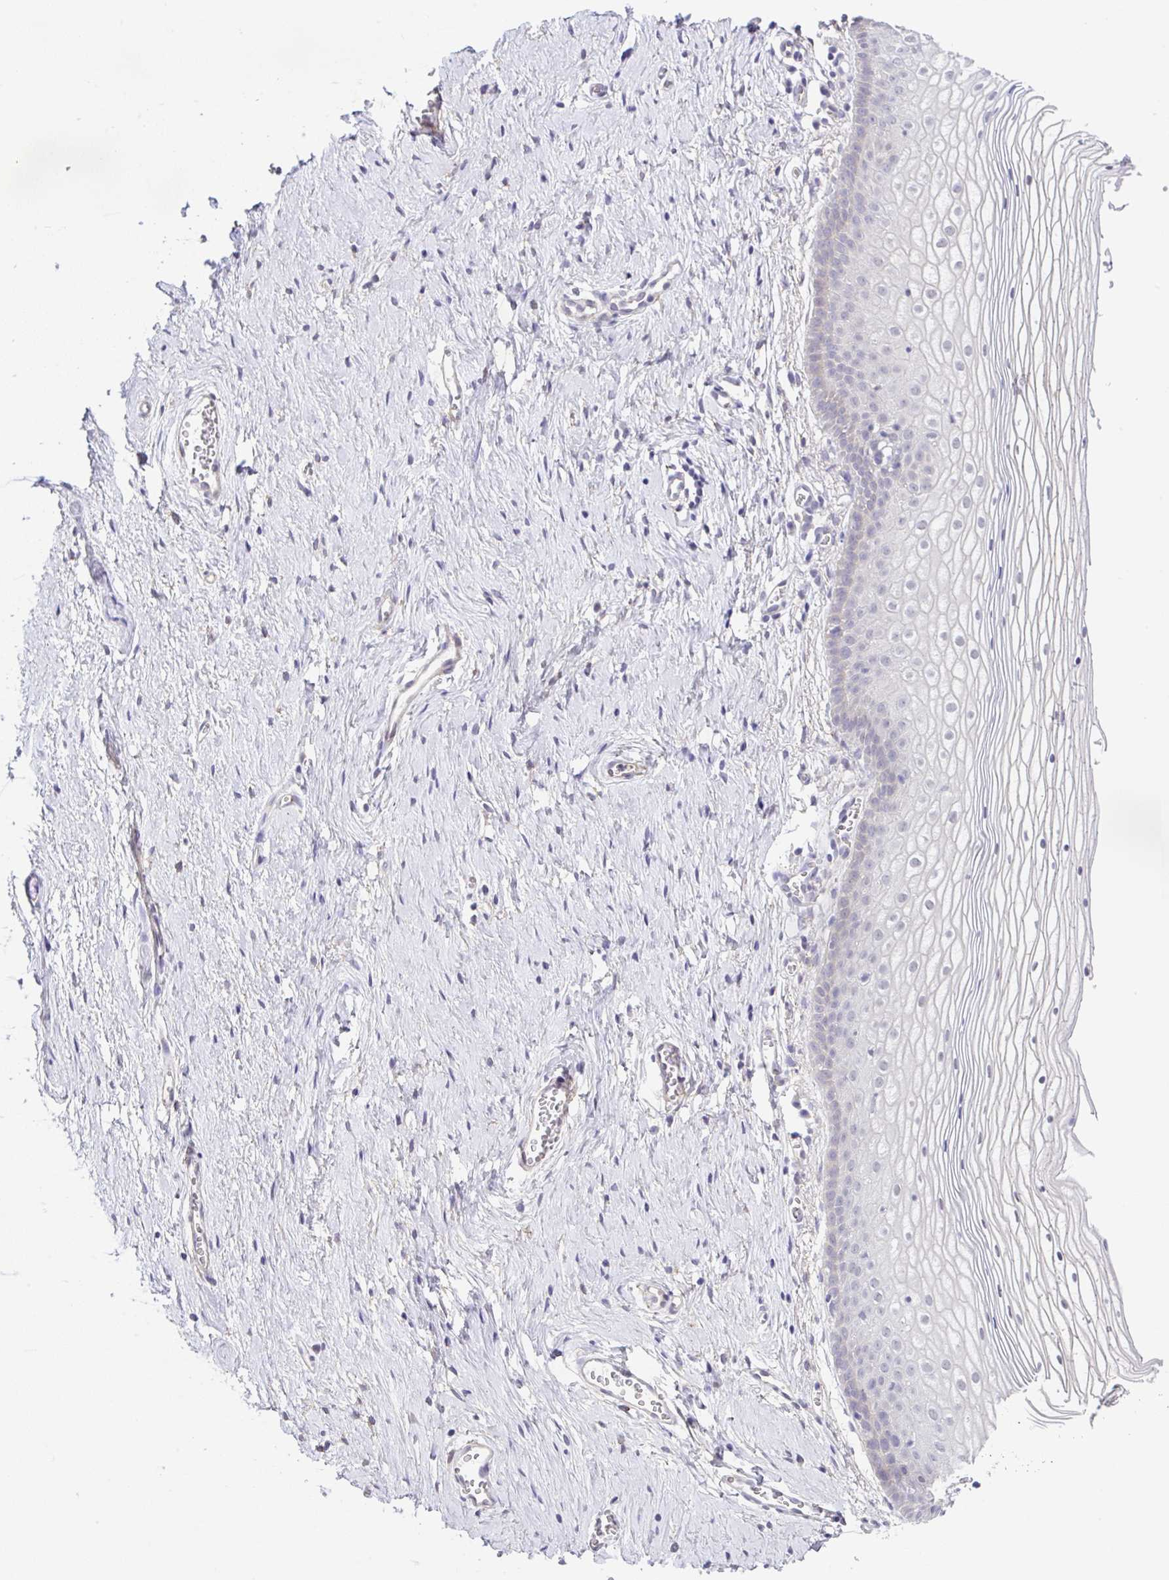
{"staining": {"intensity": "negative", "quantity": "none", "location": "none"}, "tissue": "vagina", "cell_type": "Squamous epithelial cells", "image_type": "normal", "snomed": [{"axis": "morphology", "description": "Normal tissue, NOS"}, {"axis": "topography", "description": "Vagina"}], "caption": "Micrograph shows no significant protein expression in squamous epithelial cells of normal vagina.", "gene": "CGNL1", "patient": {"sex": "female", "age": 56}}